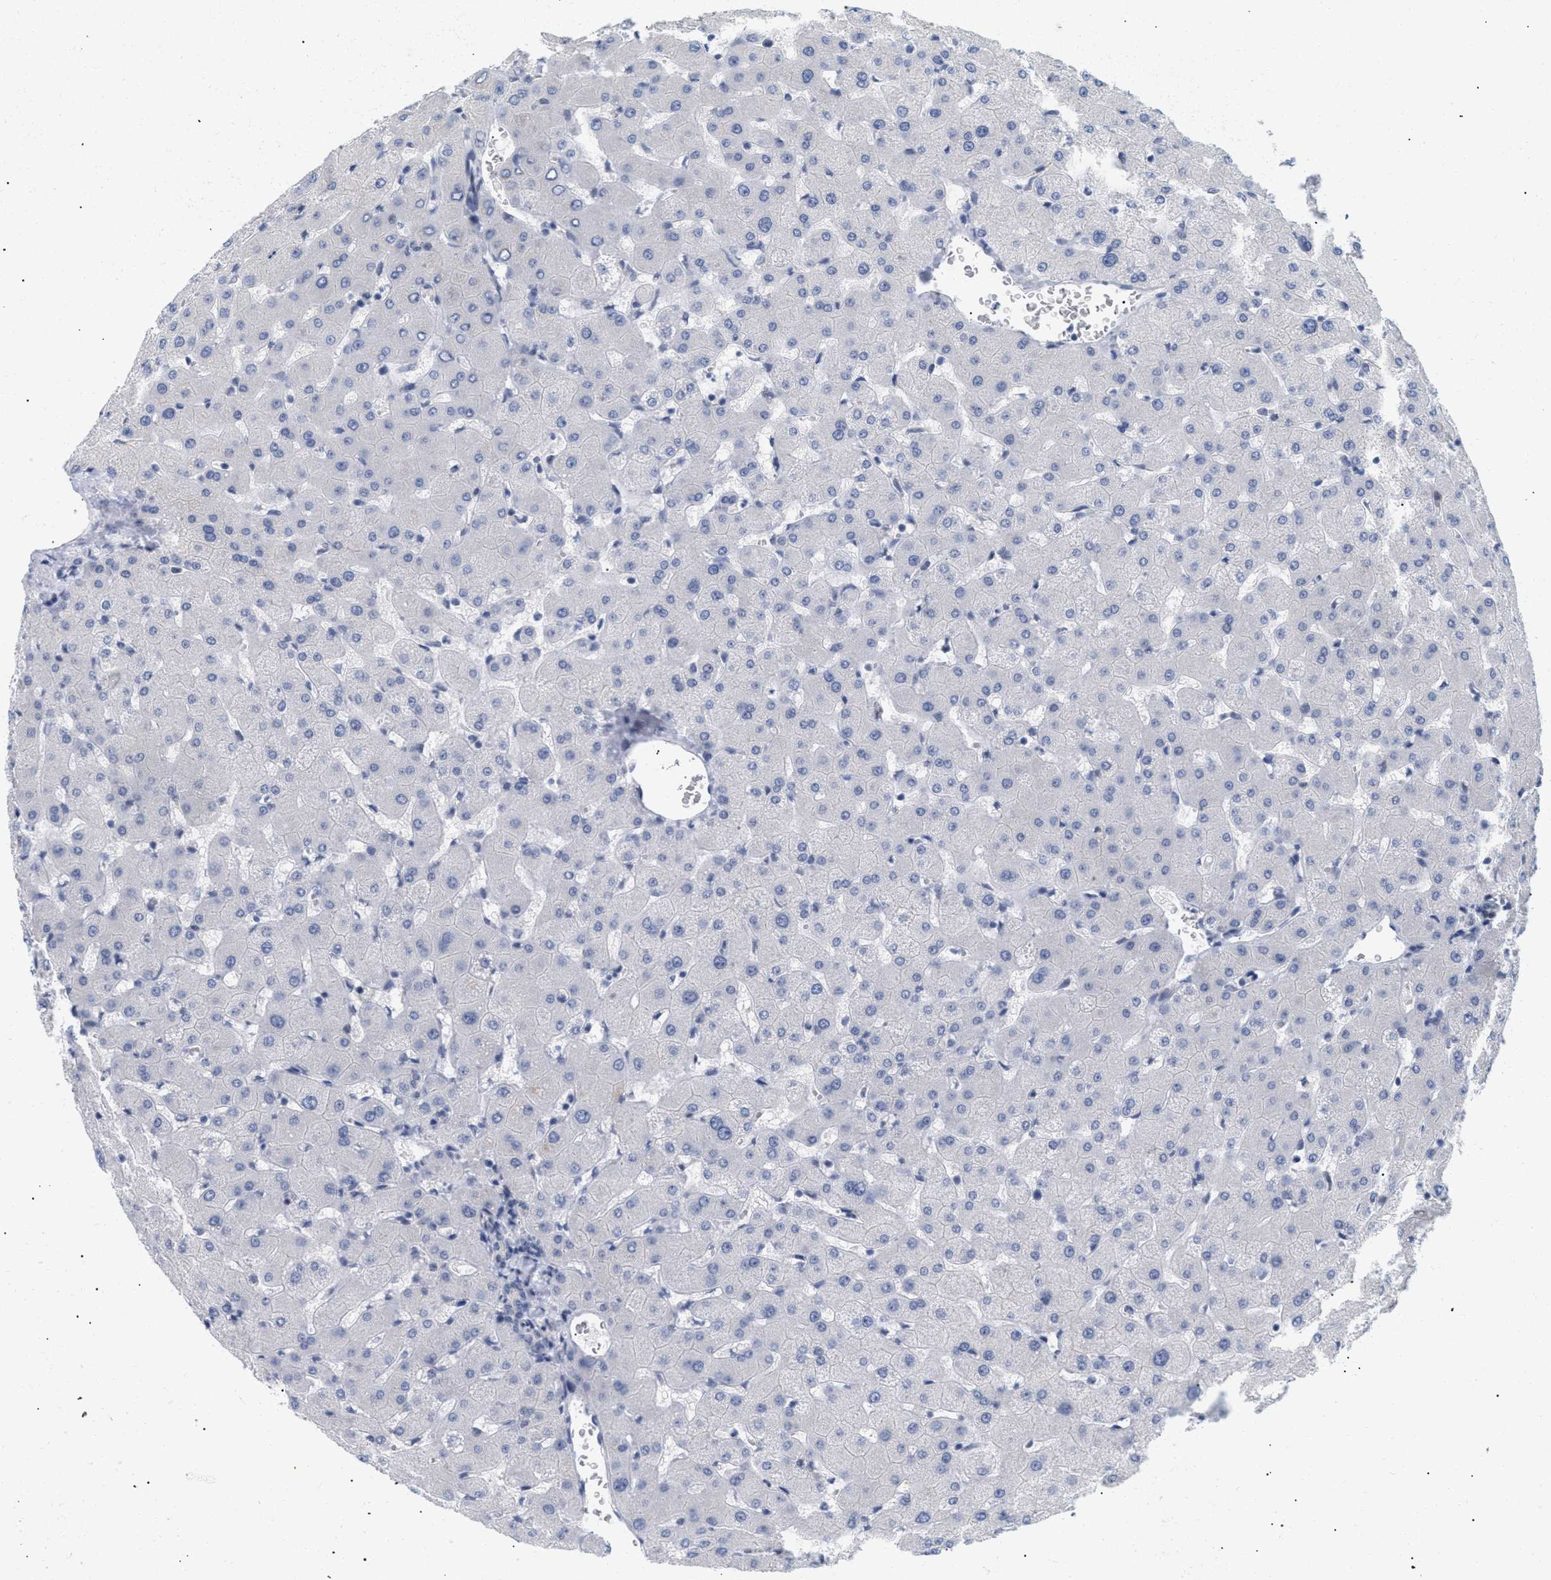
{"staining": {"intensity": "negative", "quantity": "none", "location": "none"}, "tissue": "liver", "cell_type": "Cholangiocytes", "image_type": "normal", "snomed": [{"axis": "morphology", "description": "Normal tissue, NOS"}, {"axis": "topography", "description": "Liver"}], "caption": "Immunohistochemistry image of unremarkable liver: liver stained with DAB displays no significant protein expression in cholangiocytes. (Immunohistochemistry, brightfield microscopy, high magnification).", "gene": "PPARD", "patient": {"sex": "female", "age": 63}}